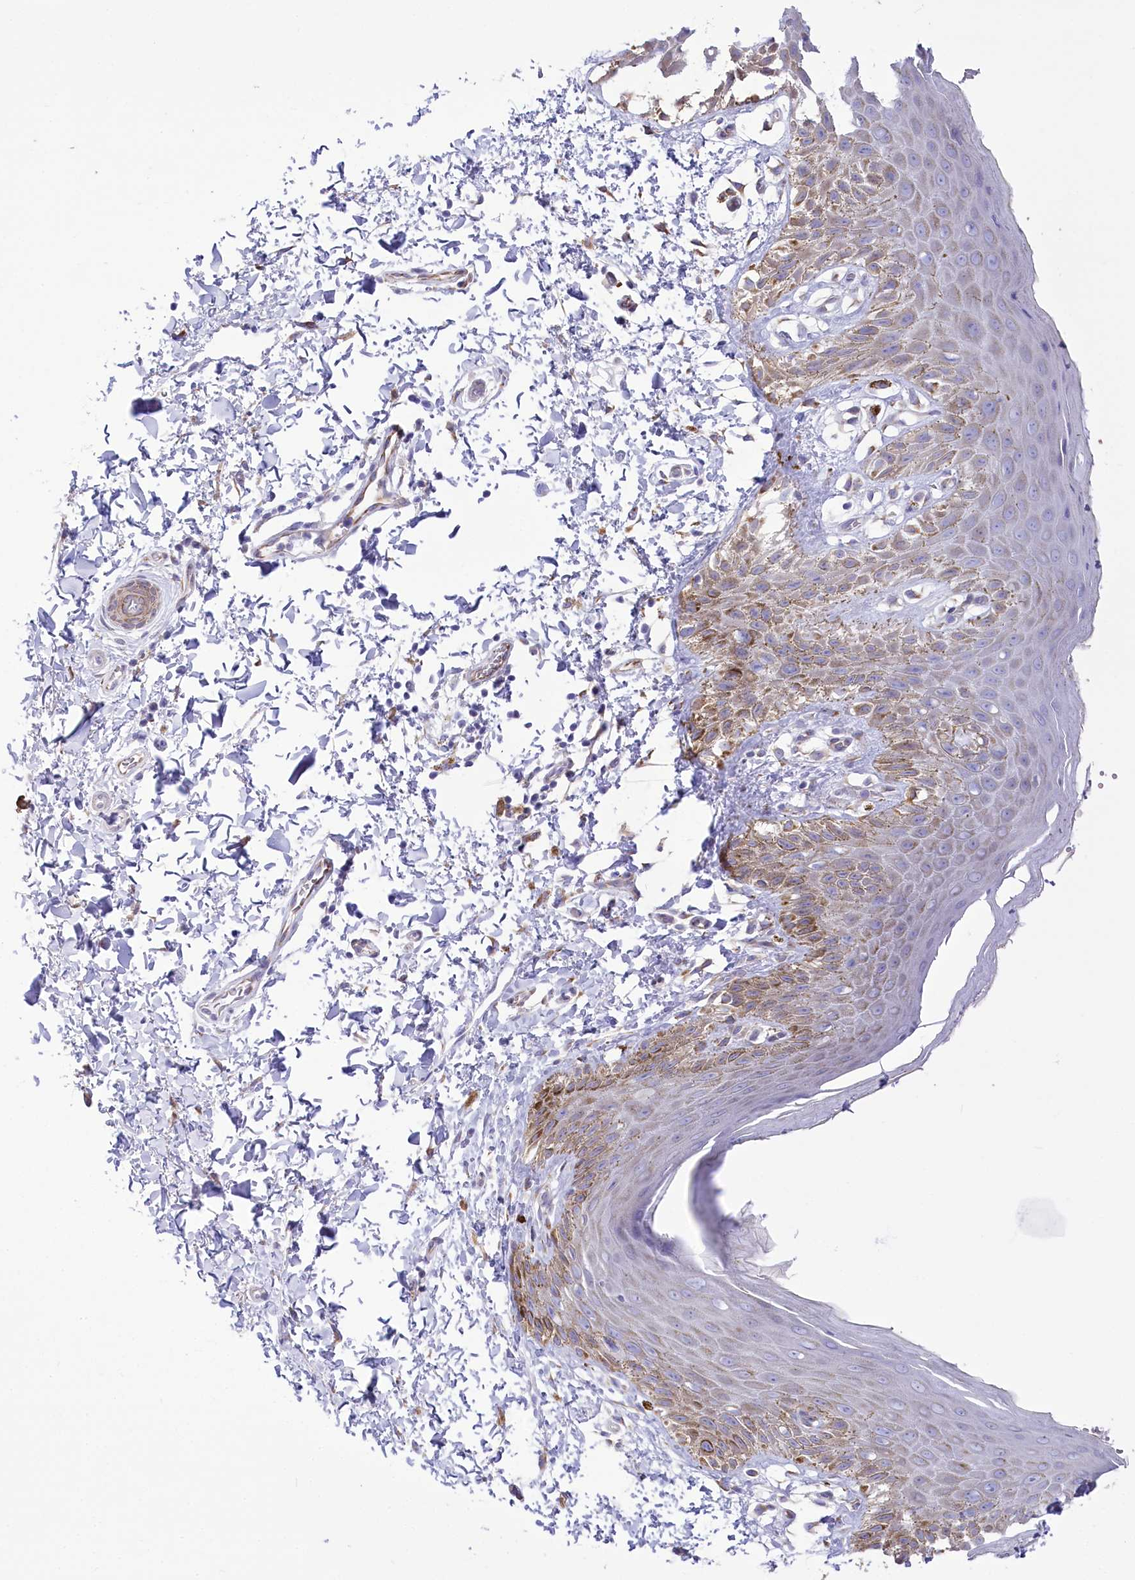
{"staining": {"intensity": "moderate", "quantity": "<25%", "location": "cytoplasmic/membranous"}, "tissue": "skin", "cell_type": "Epidermal cells", "image_type": "normal", "snomed": [{"axis": "morphology", "description": "Normal tissue, NOS"}, {"axis": "topography", "description": "Anal"}], "caption": "Immunohistochemistry (DAB (3,3'-diaminobenzidine)) staining of benign skin shows moderate cytoplasmic/membranous protein expression in approximately <25% of epidermal cells. (IHC, brightfield microscopy, high magnification).", "gene": "STT3B", "patient": {"sex": "male", "age": 44}}